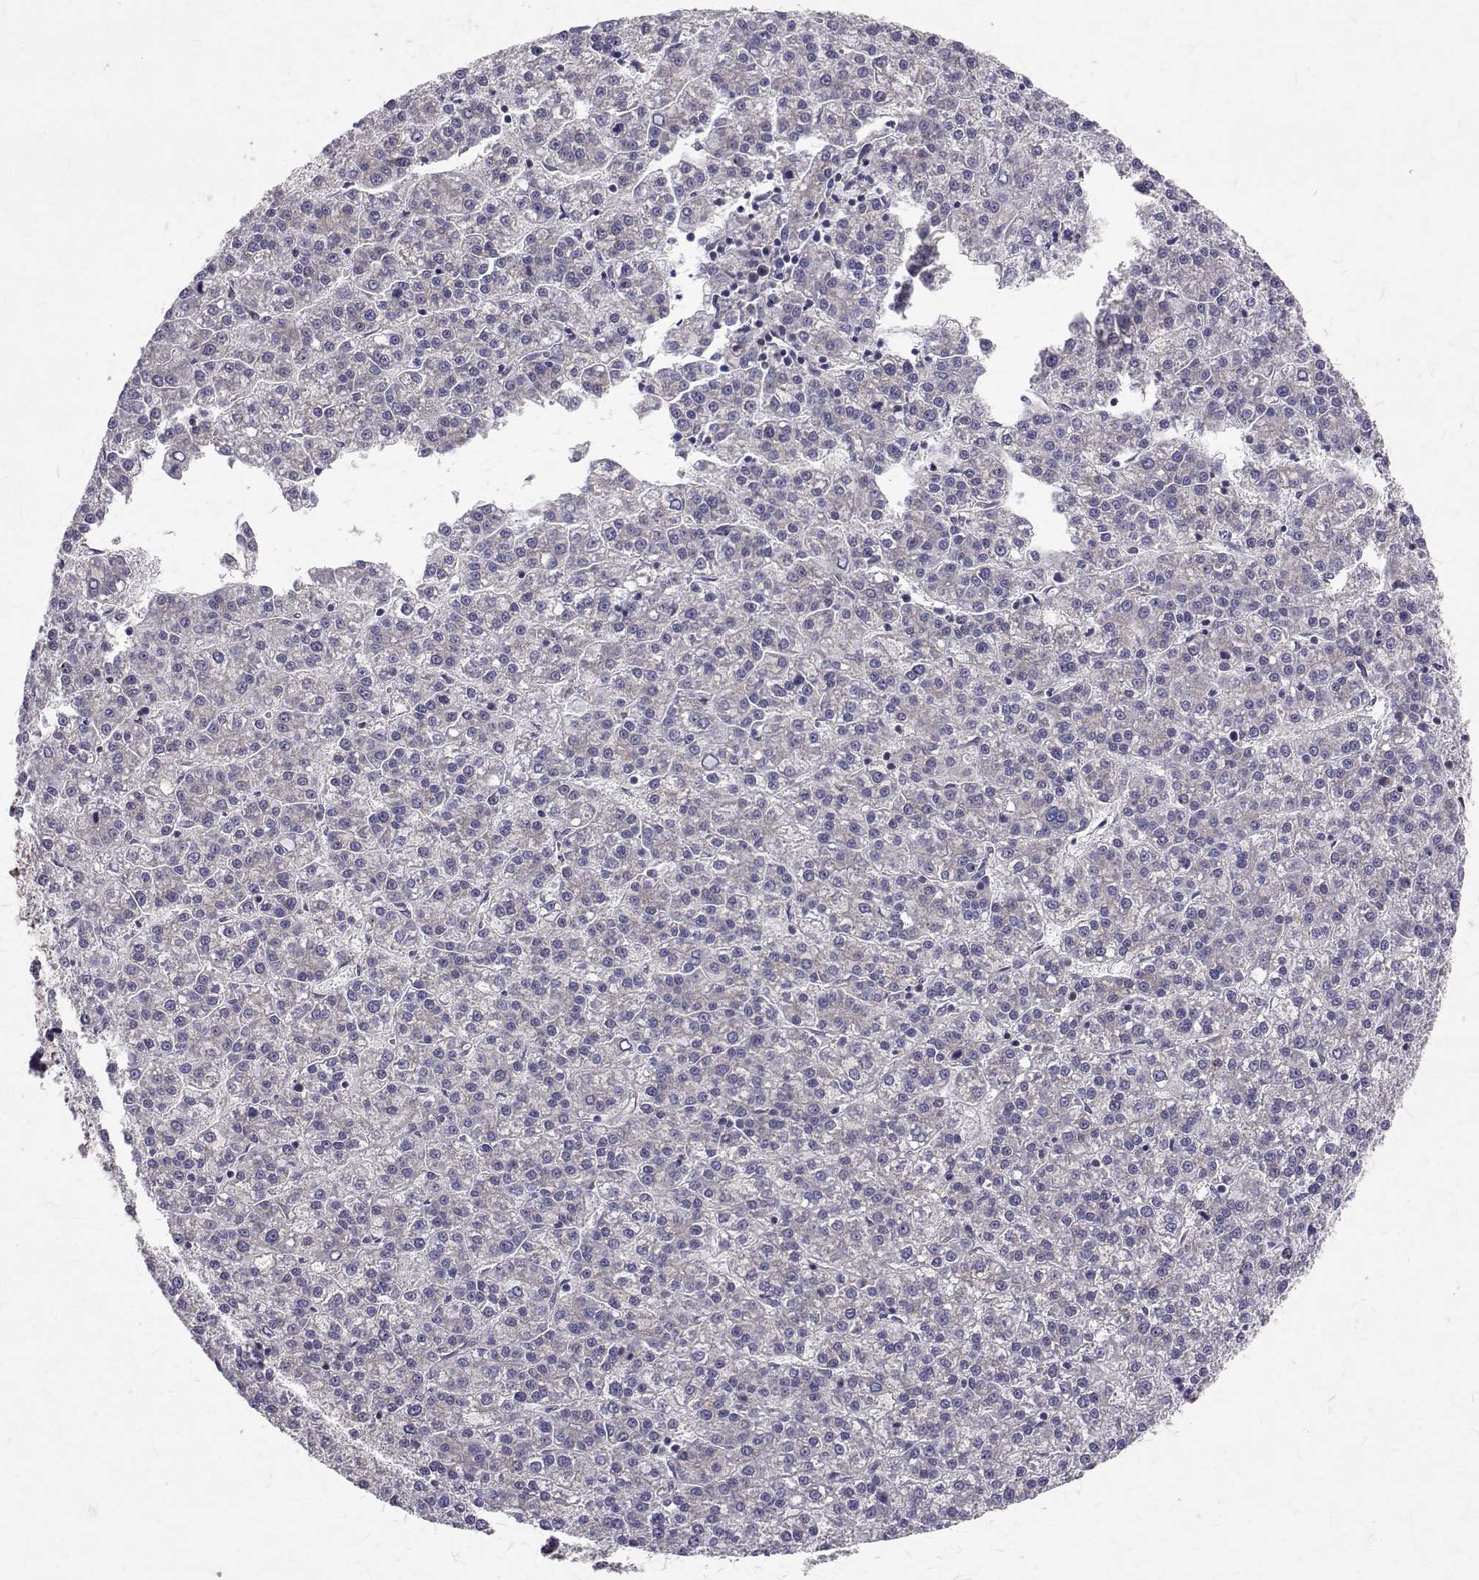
{"staining": {"intensity": "negative", "quantity": "none", "location": "none"}, "tissue": "liver cancer", "cell_type": "Tumor cells", "image_type": "cancer", "snomed": [{"axis": "morphology", "description": "Carcinoma, Hepatocellular, NOS"}, {"axis": "topography", "description": "Liver"}], "caption": "Liver cancer was stained to show a protein in brown. There is no significant expression in tumor cells.", "gene": "ARFGAP1", "patient": {"sex": "female", "age": 58}}